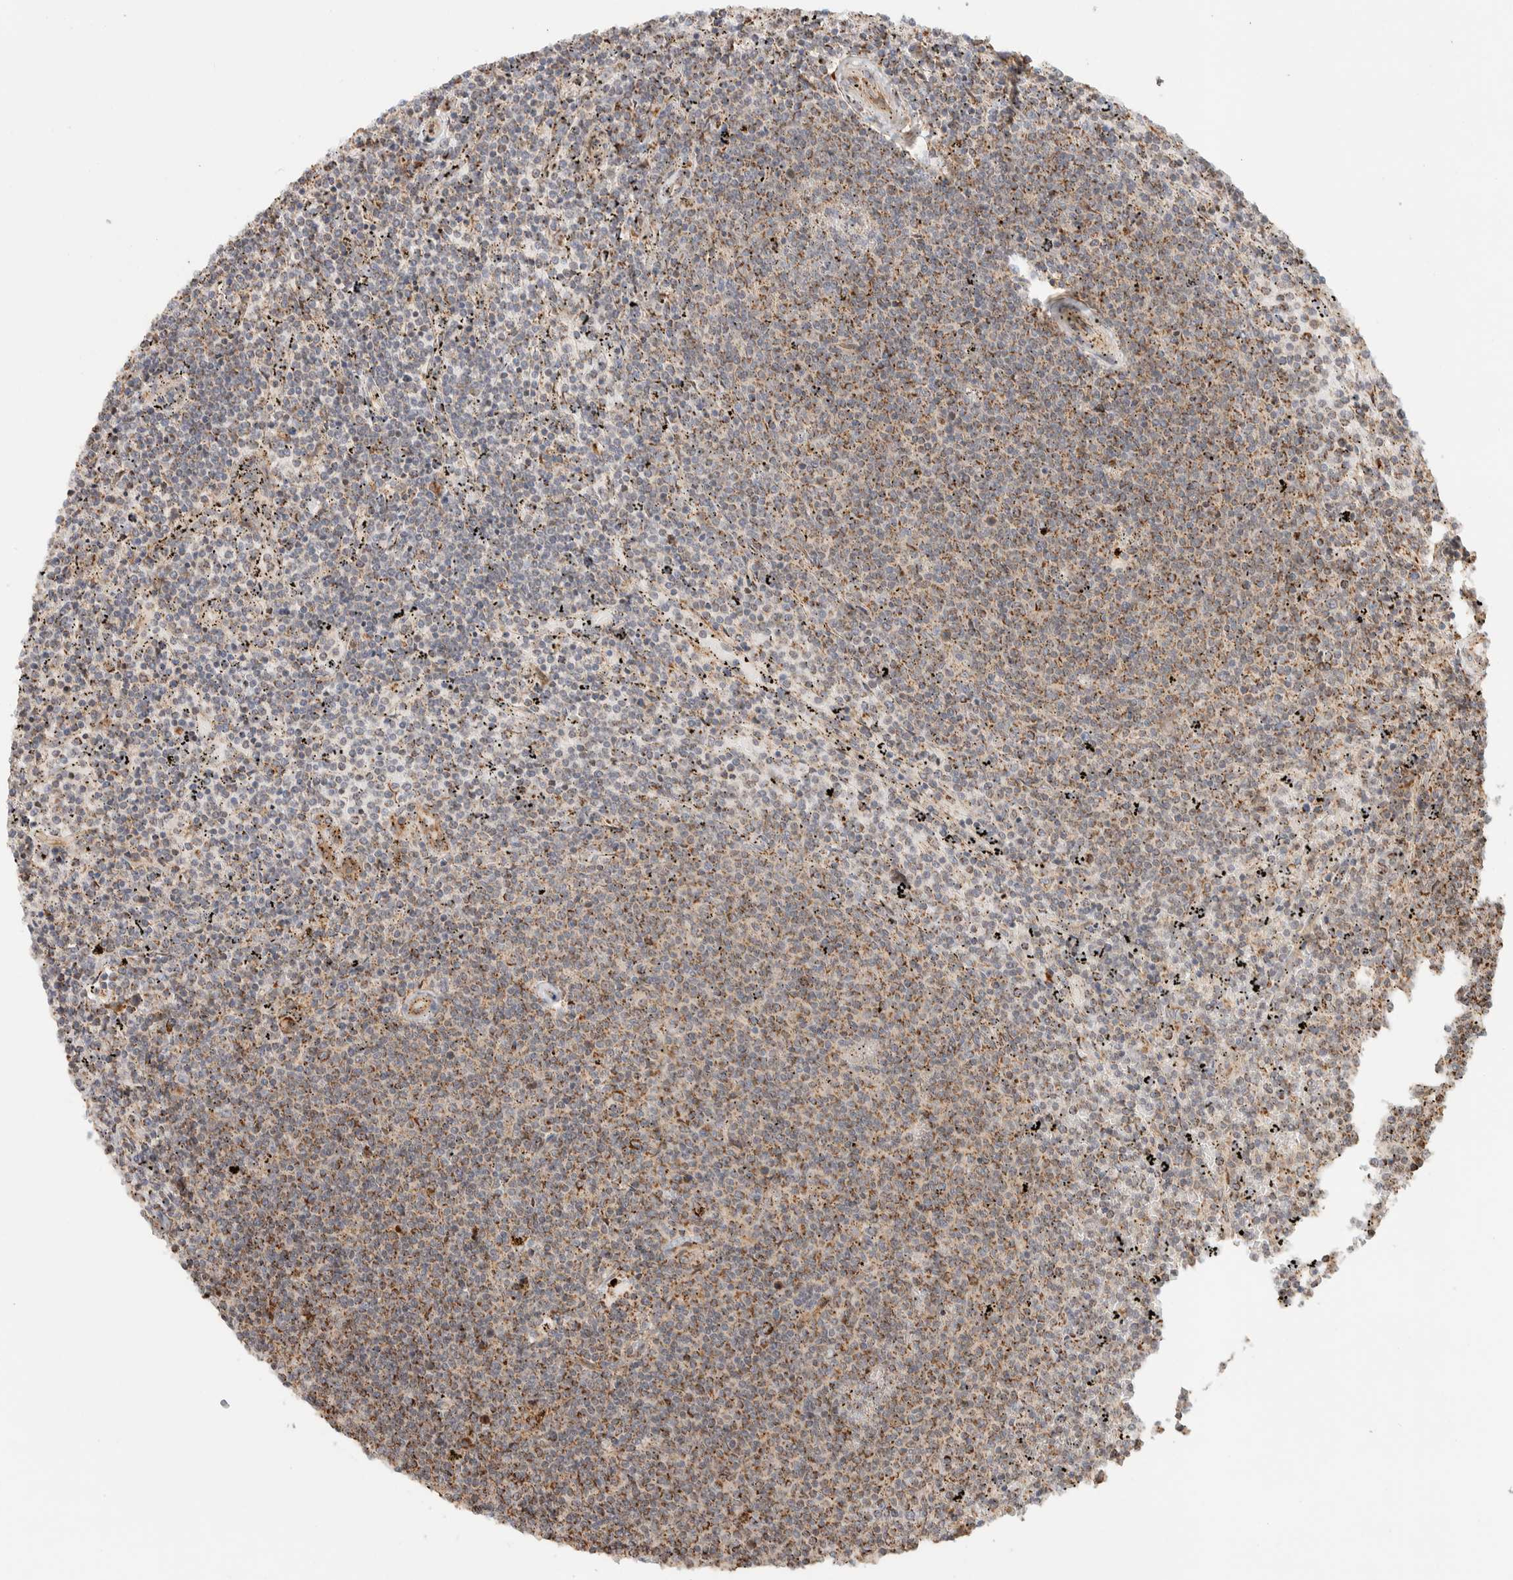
{"staining": {"intensity": "weak", "quantity": ">75%", "location": "cytoplasmic/membranous"}, "tissue": "lymphoma", "cell_type": "Tumor cells", "image_type": "cancer", "snomed": [{"axis": "morphology", "description": "Malignant lymphoma, non-Hodgkin's type, Low grade"}, {"axis": "topography", "description": "Spleen"}], "caption": "Protein expression analysis of lymphoma reveals weak cytoplasmic/membranous positivity in about >75% of tumor cells. Ihc stains the protein in brown and the nuclei are stained blue.", "gene": "KIF9", "patient": {"sex": "female", "age": 50}}